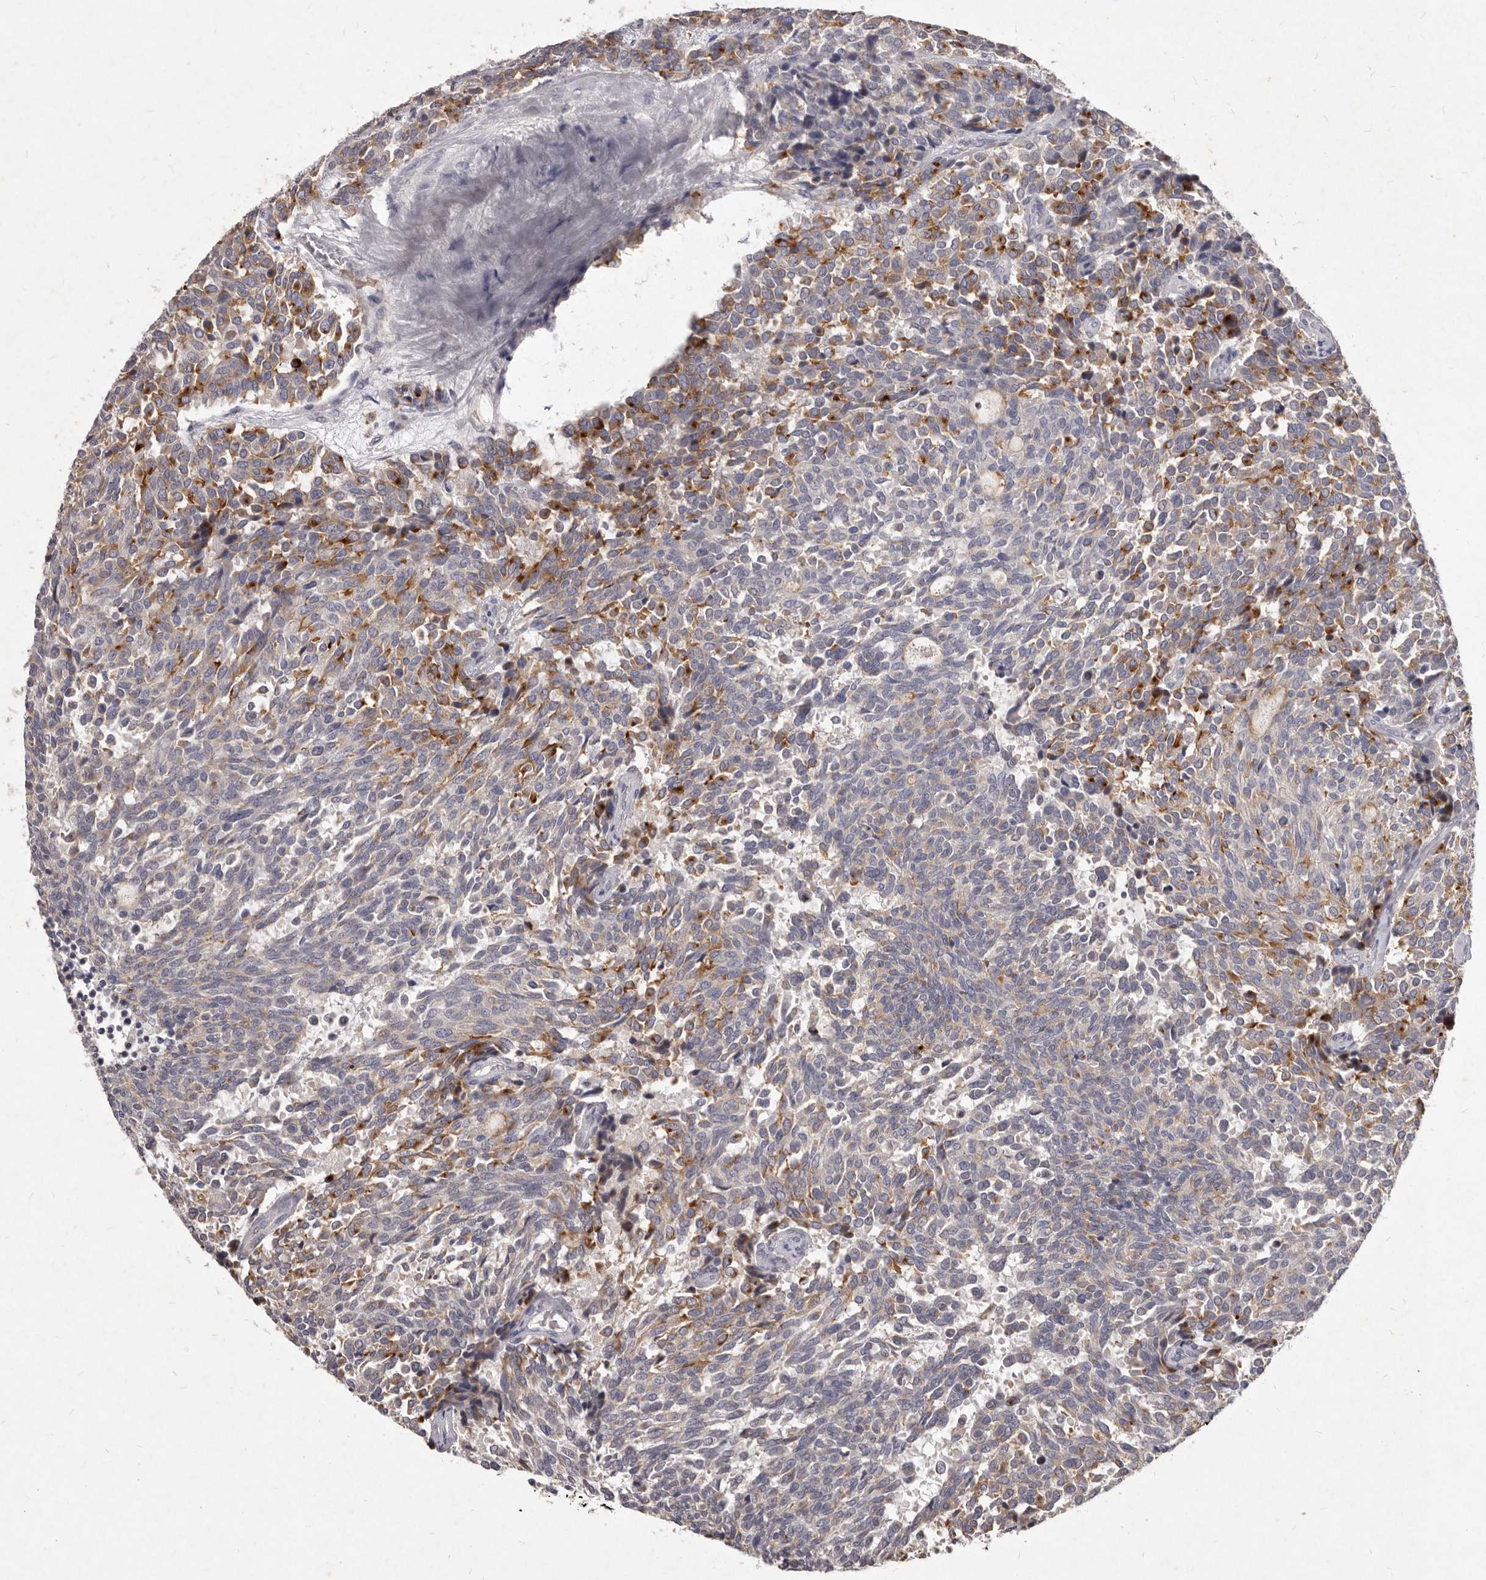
{"staining": {"intensity": "moderate", "quantity": "25%-75%", "location": "cytoplasmic/membranous"}, "tissue": "carcinoid", "cell_type": "Tumor cells", "image_type": "cancer", "snomed": [{"axis": "morphology", "description": "Carcinoid, malignant, NOS"}, {"axis": "topography", "description": "Pancreas"}], "caption": "Malignant carcinoid stained with DAB (3,3'-diaminobenzidine) IHC shows medium levels of moderate cytoplasmic/membranous expression in about 25%-75% of tumor cells.", "gene": "GPRC5C", "patient": {"sex": "female", "age": 54}}